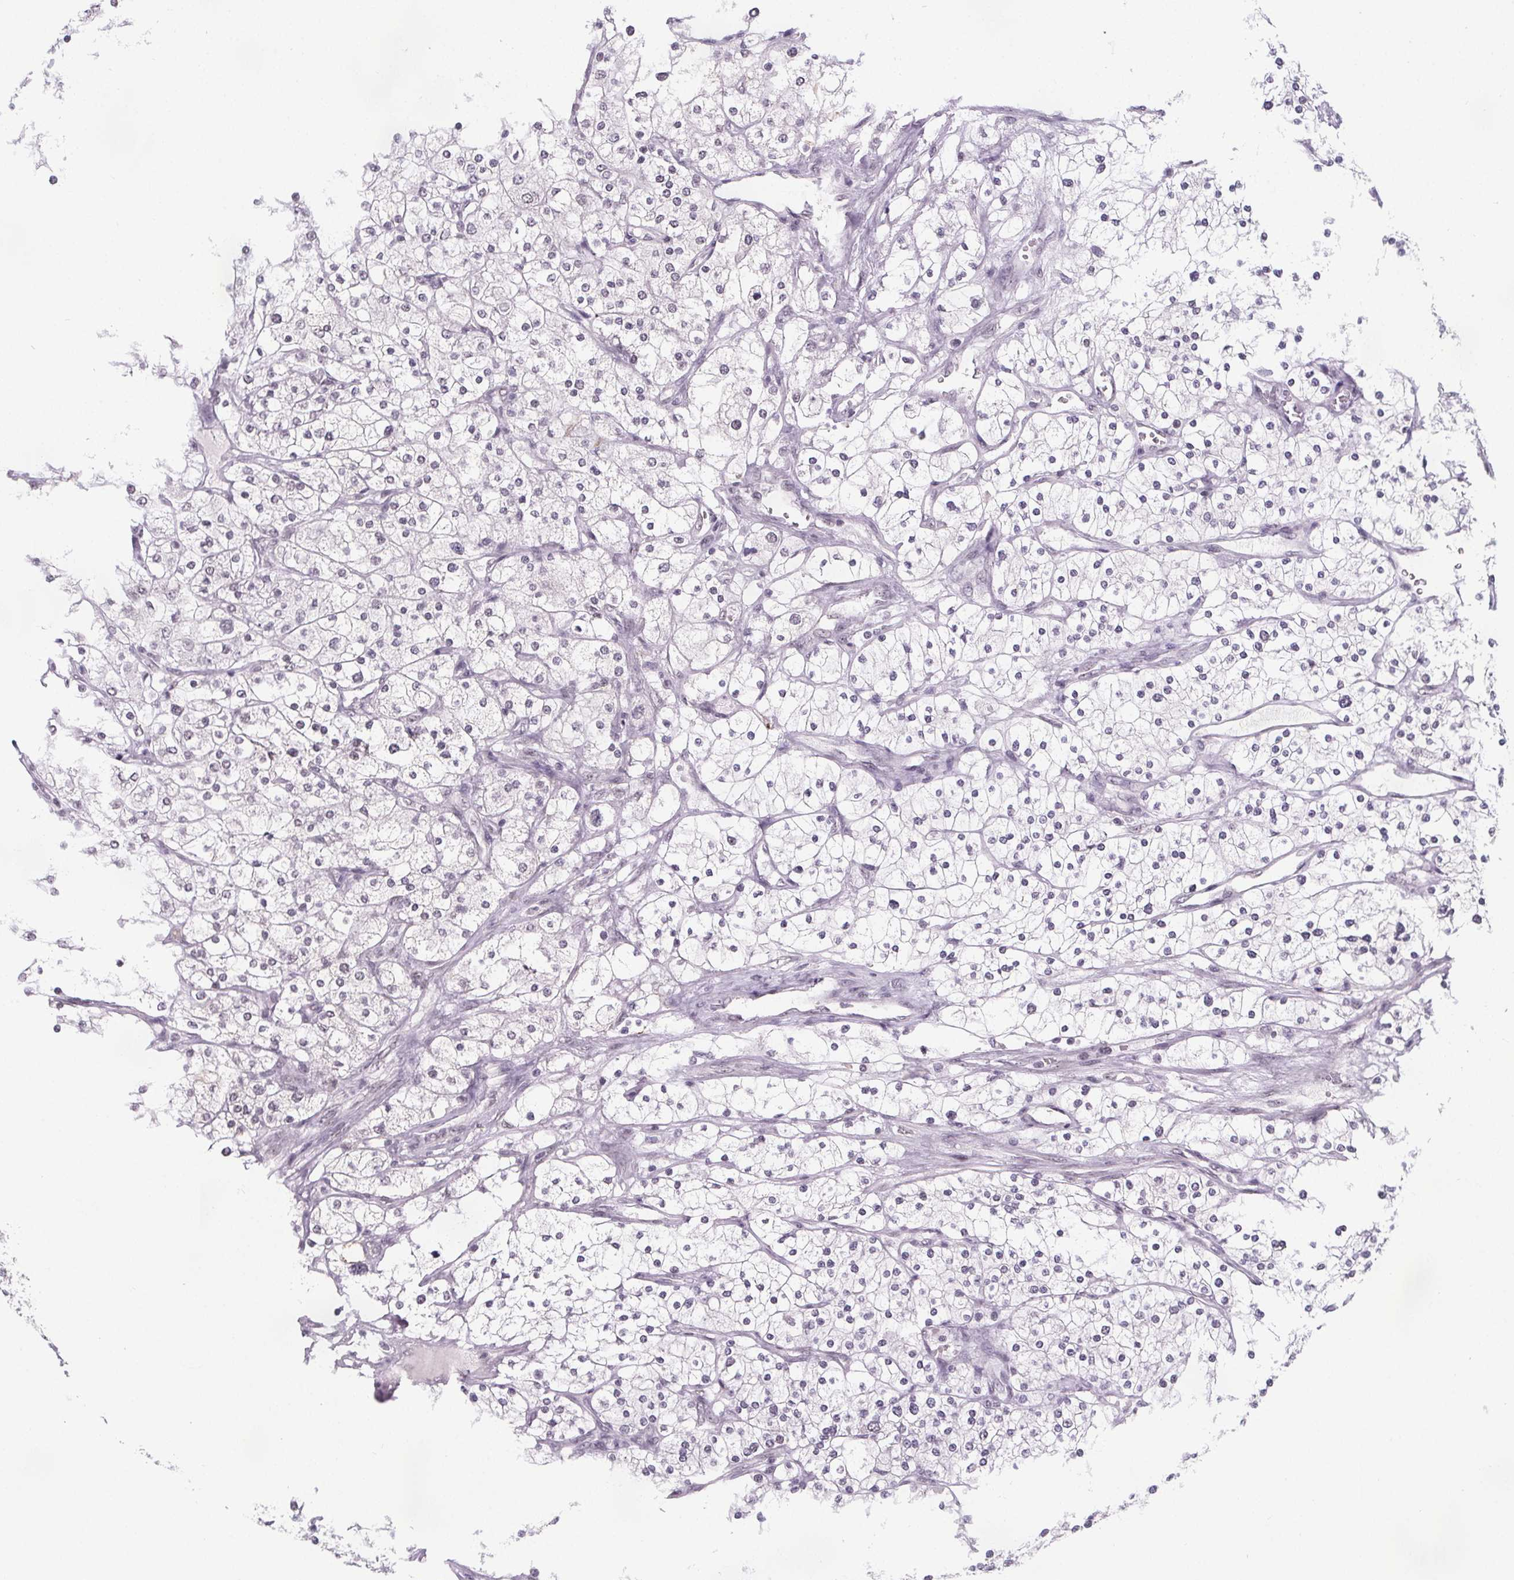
{"staining": {"intensity": "negative", "quantity": "none", "location": "none"}, "tissue": "renal cancer", "cell_type": "Tumor cells", "image_type": "cancer", "snomed": [{"axis": "morphology", "description": "Adenocarcinoma, NOS"}, {"axis": "topography", "description": "Kidney"}], "caption": "Protein analysis of renal cancer exhibits no significant expression in tumor cells.", "gene": "ZNF572", "patient": {"sex": "male", "age": 80}}